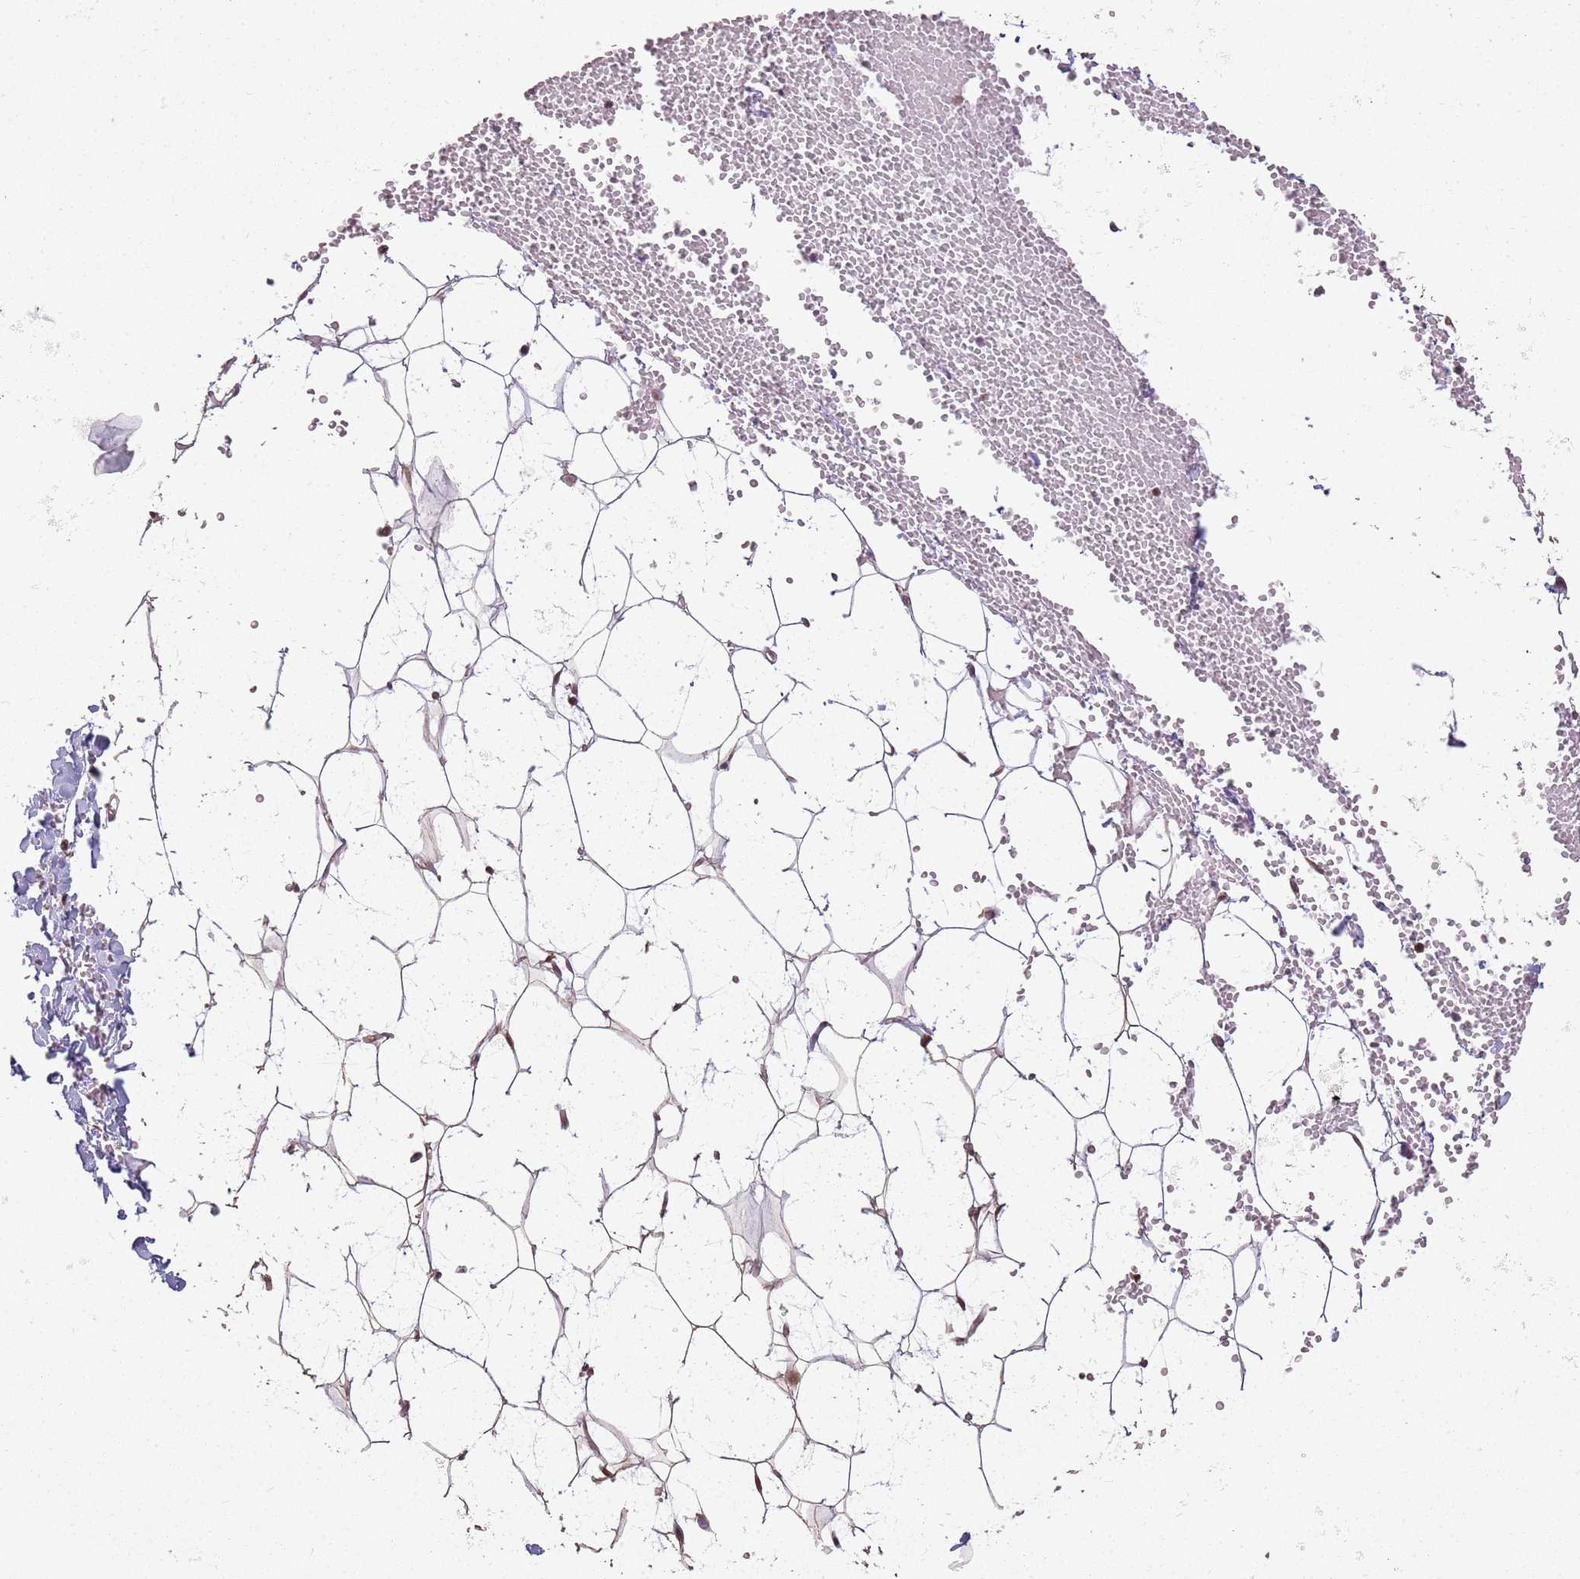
{"staining": {"intensity": "moderate", "quantity": ">75%", "location": "cytoplasmic/membranous"}, "tissue": "adipose tissue", "cell_type": "Adipocytes", "image_type": "normal", "snomed": [{"axis": "morphology", "description": "Normal tissue, NOS"}, {"axis": "topography", "description": "Breast"}], "caption": "Immunohistochemistry (IHC) of benign adipose tissue exhibits medium levels of moderate cytoplasmic/membranous expression in approximately >75% of adipocytes. The staining was performed using DAB, with brown indicating positive protein expression. Nuclei are stained blue with hematoxylin.", "gene": "CHURC1", "patient": {"sex": "female", "age": 23}}